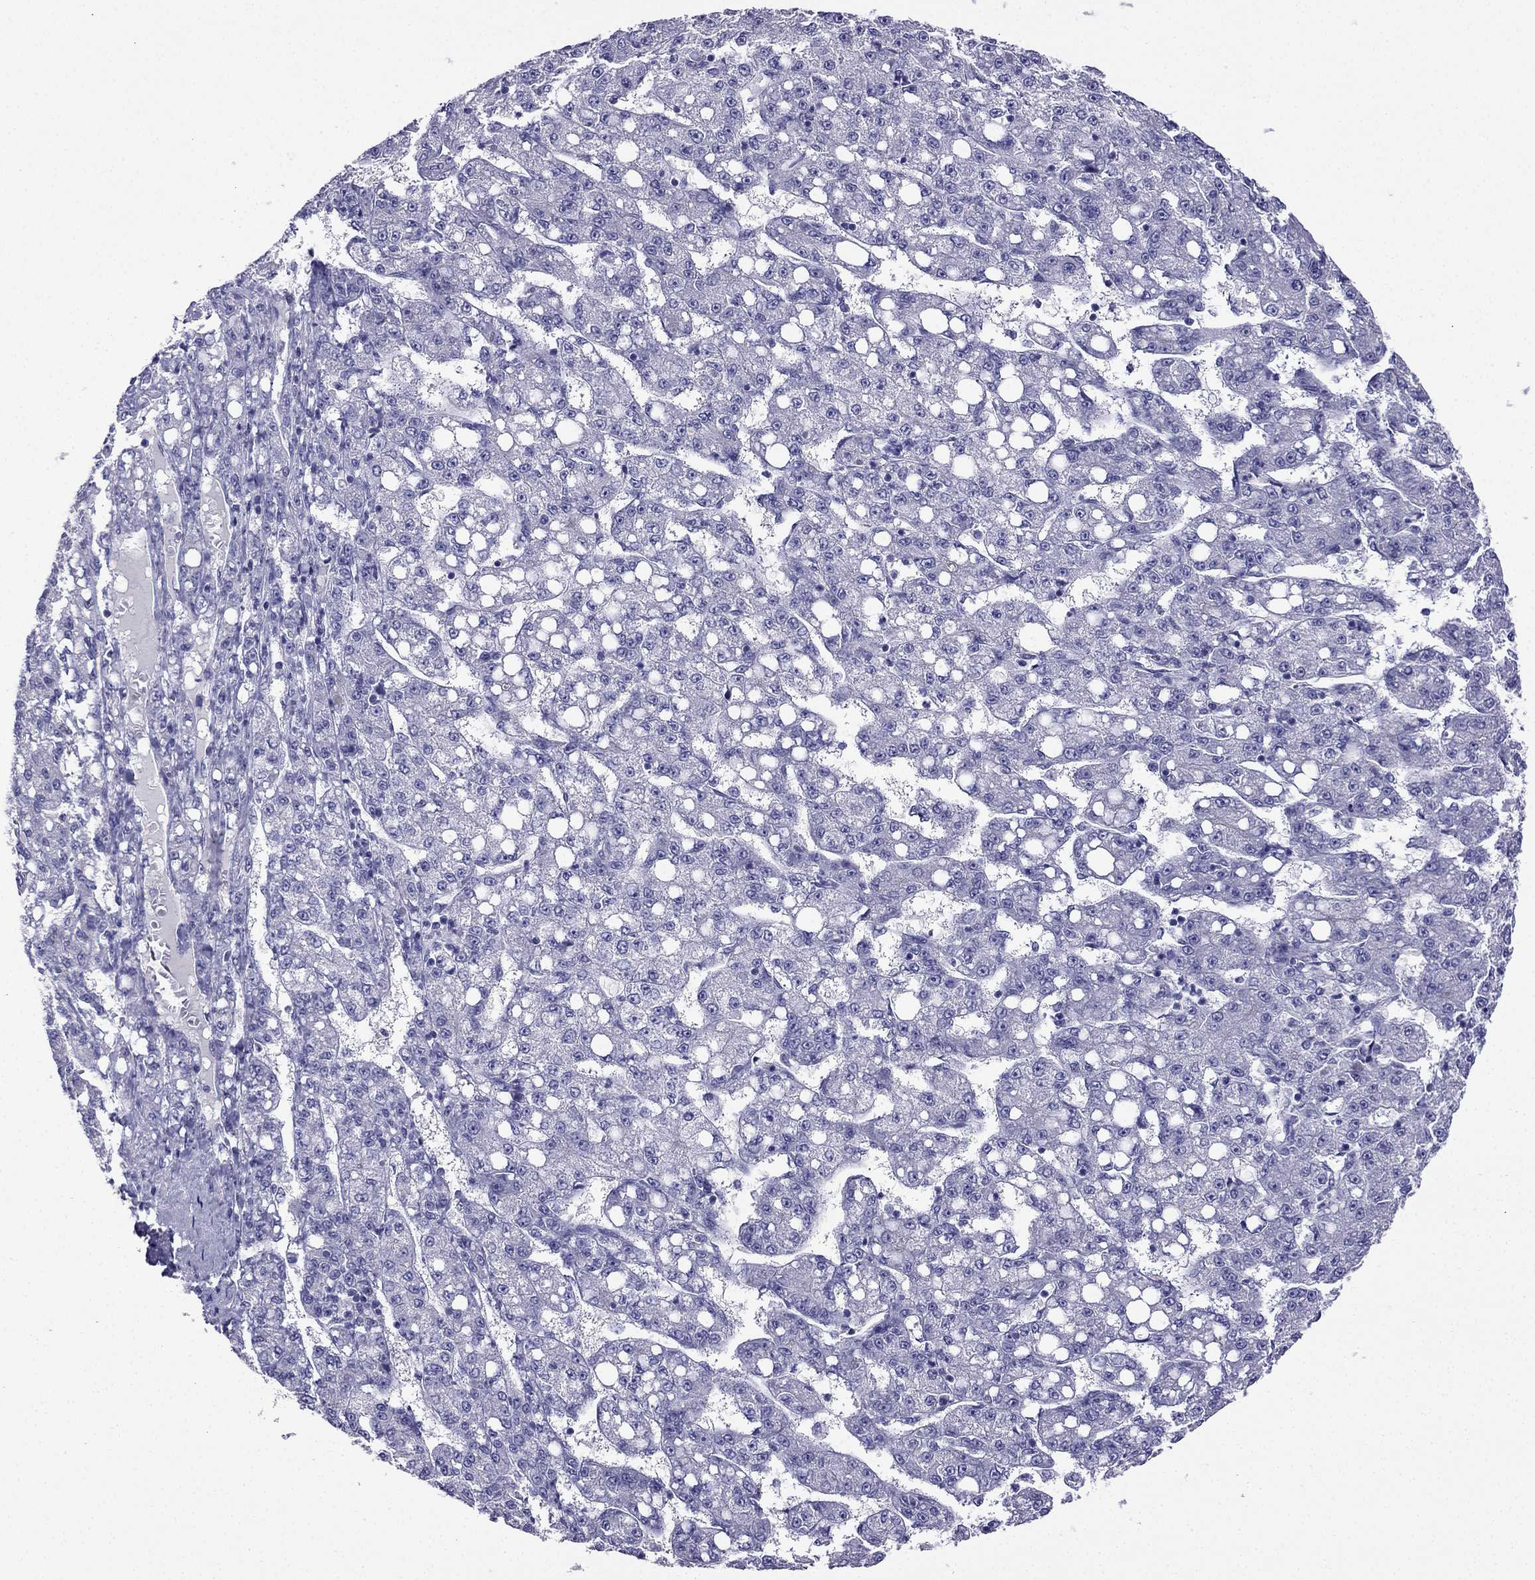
{"staining": {"intensity": "negative", "quantity": "none", "location": "none"}, "tissue": "liver cancer", "cell_type": "Tumor cells", "image_type": "cancer", "snomed": [{"axis": "morphology", "description": "Carcinoma, Hepatocellular, NOS"}, {"axis": "topography", "description": "Liver"}], "caption": "This is a image of immunohistochemistry (IHC) staining of liver cancer (hepatocellular carcinoma), which shows no positivity in tumor cells.", "gene": "KCNJ10", "patient": {"sex": "female", "age": 65}}